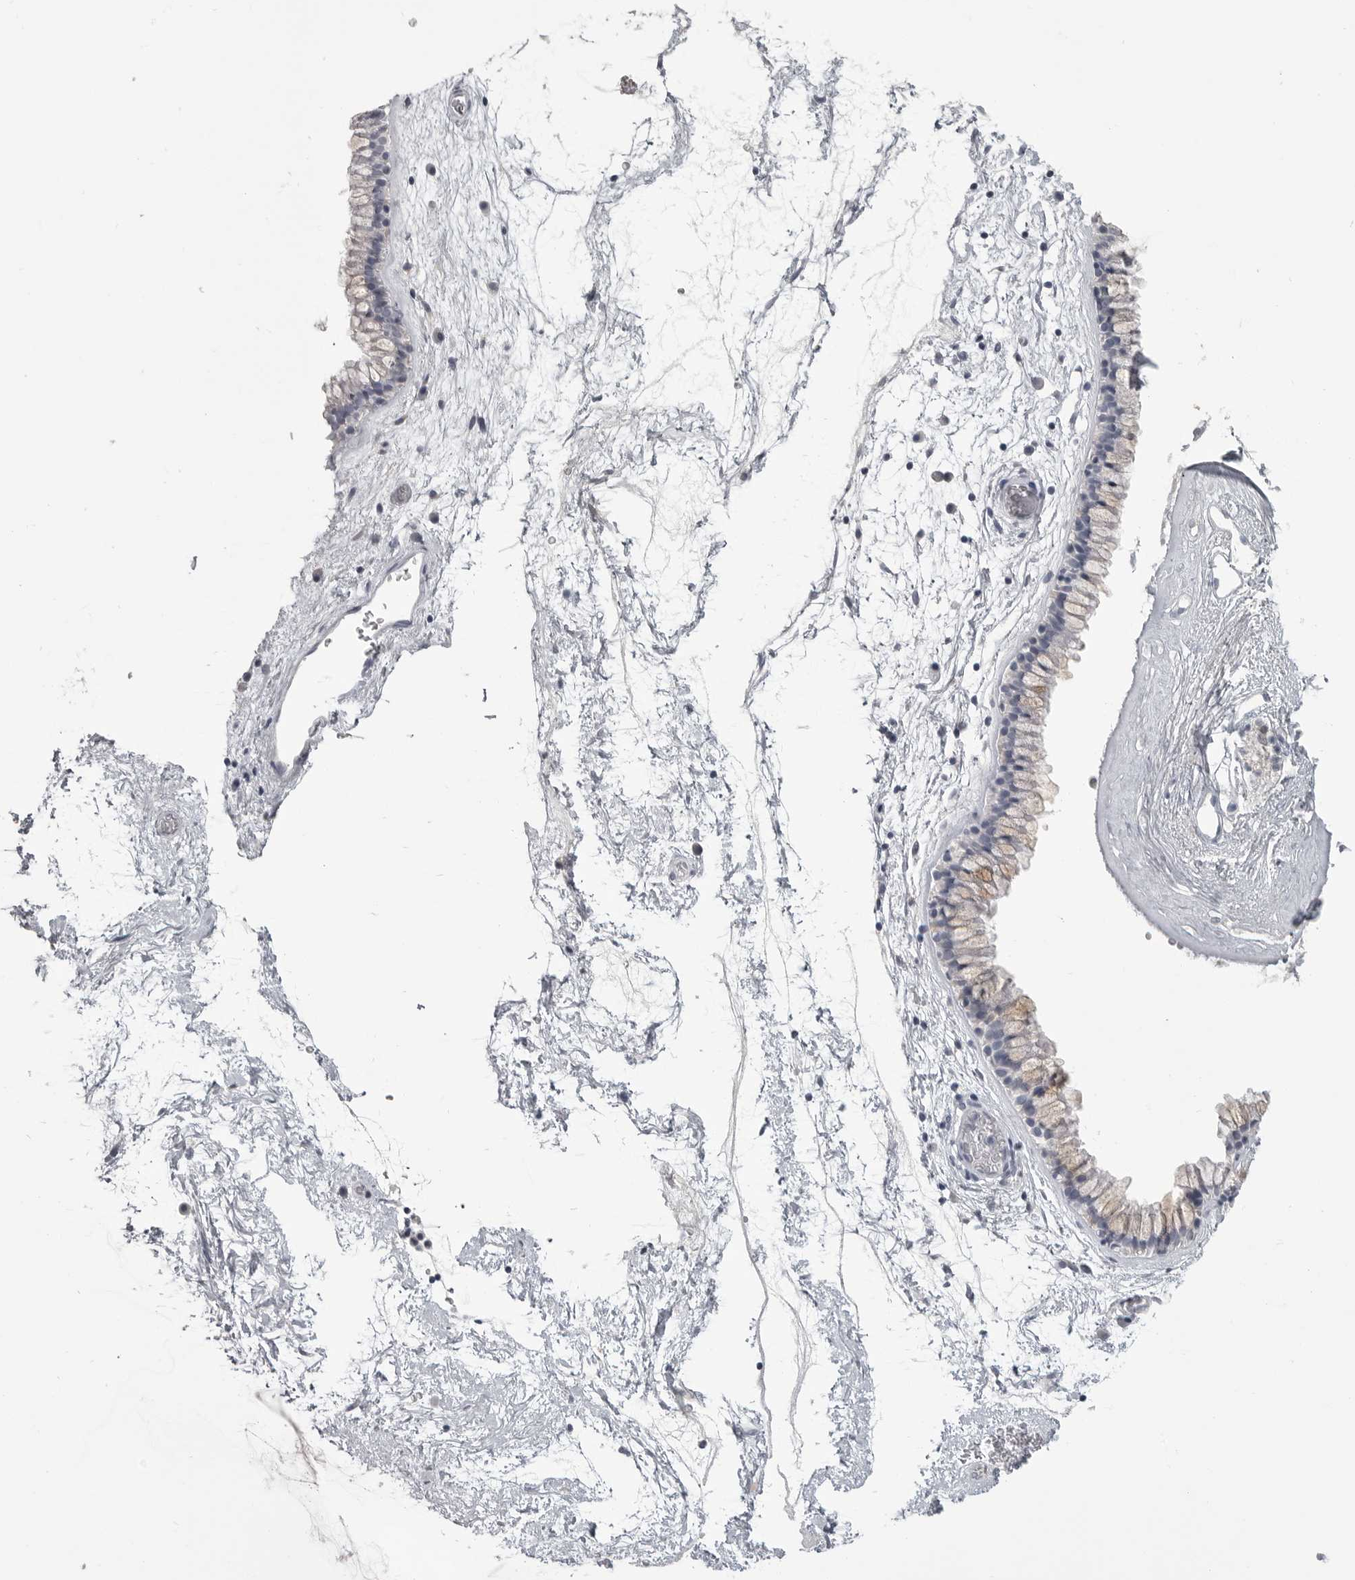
{"staining": {"intensity": "weak", "quantity": "<25%", "location": "cytoplasmic/membranous"}, "tissue": "nasopharynx", "cell_type": "Respiratory epithelial cells", "image_type": "normal", "snomed": [{"axis": "morphology", "description": "Normal tissue, NOS"}, {"axis": "morphology", "description": "Inflammation, NOS"}, {"axis": "topography", "description": "Nasopharynx"}], "caption": "Image shows no significant protein expression in respiratory epithelial cells of unremarkable nasopharynx. (IHC, brightfield microscopy, high magnification).", "gene": "TIMP1", "patient": {"sex": "male", "age": 48}}